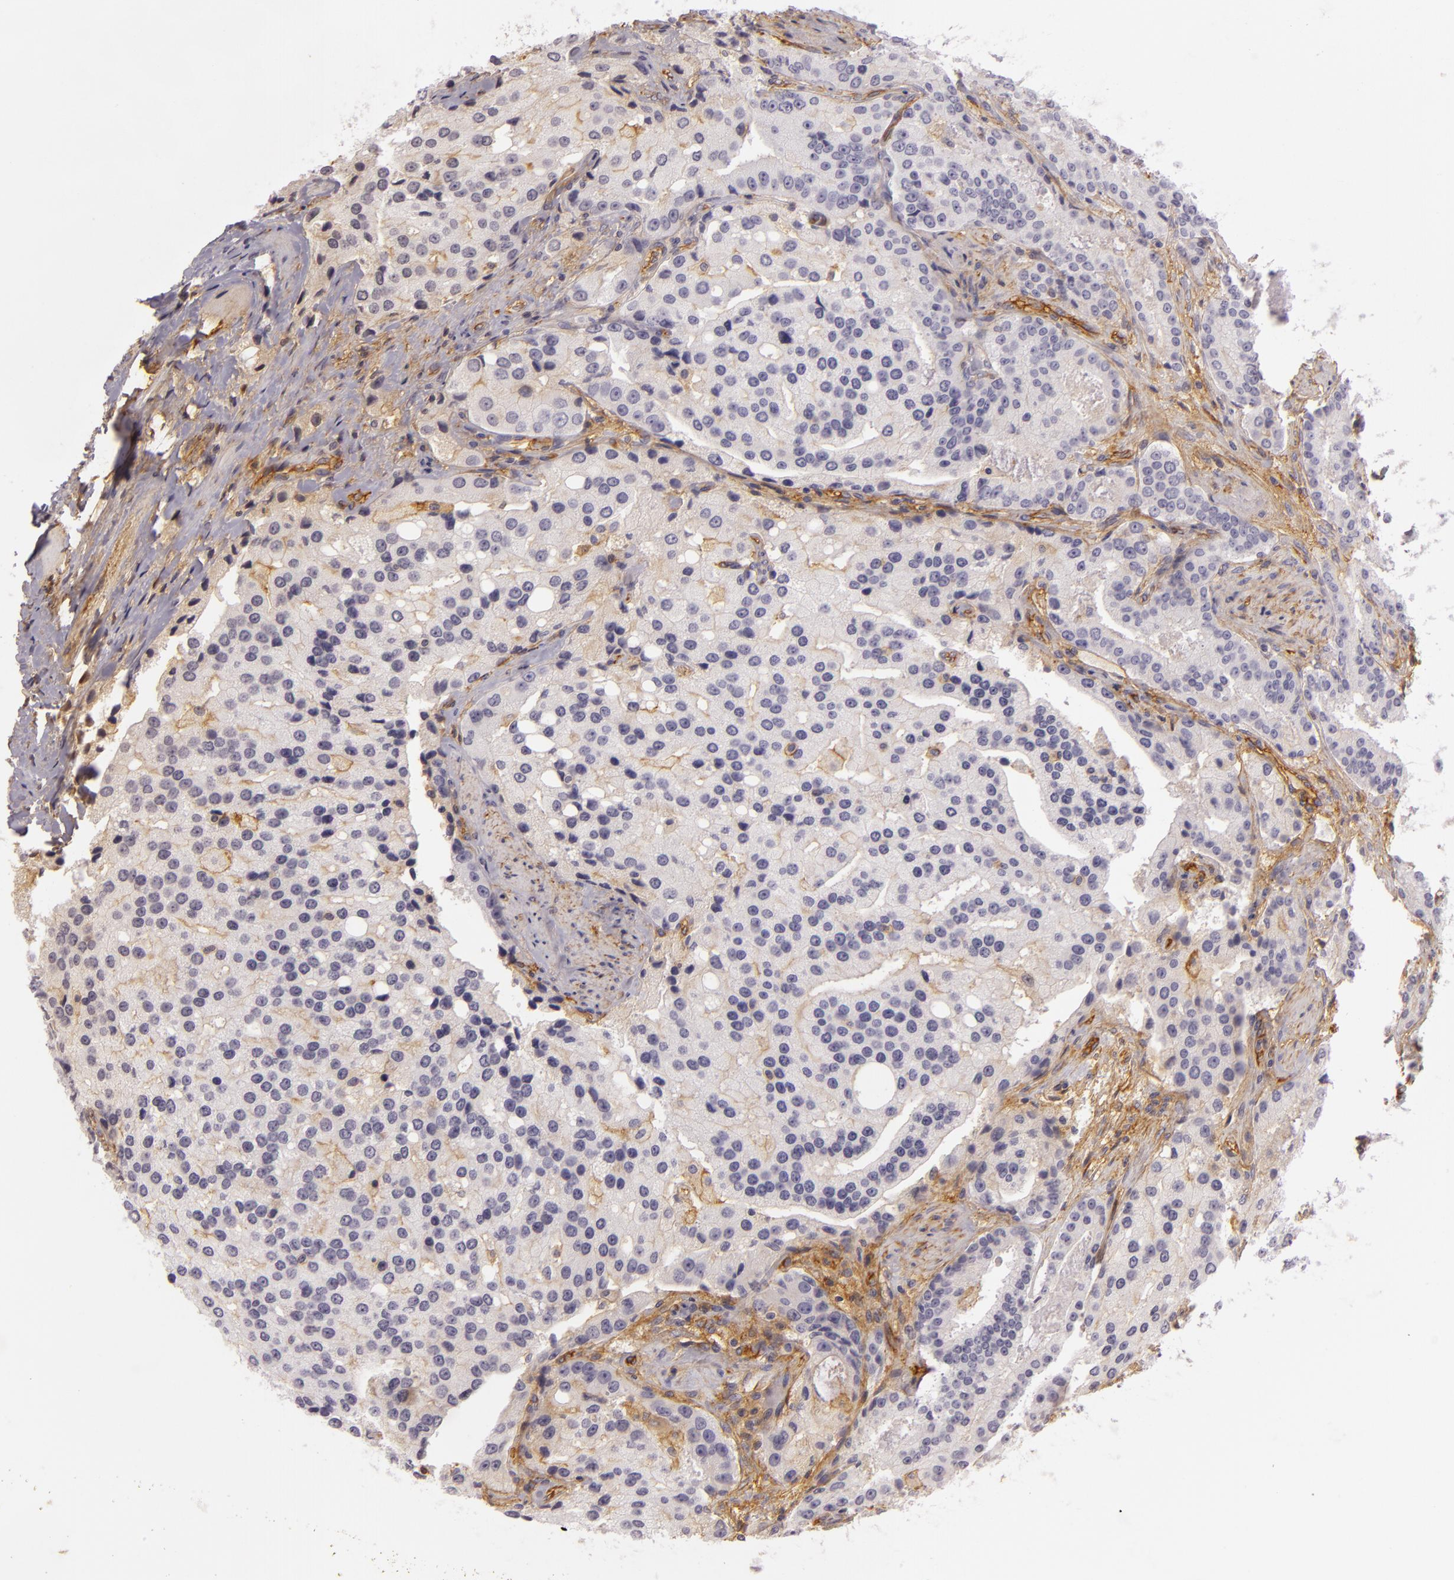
{"staining": {"intensity": "negative", "quantity": "none", "location": "none"}, "tissue": "prostate cancer", "cell_type": "Tumor cells", "image_type": "cancer", "snomed": [{"axis": "morphology", "description": "Adenocarcinoma, Medium grade"}, {"axis": "topography", "description": "Prostate"}], "caption": "Immunohistochemistry (IHC) of prostate cancer (medium-grade adenocarcinoma) shows no staining in tumor cells. (DAB (3,3'-diaminobenzidine) IHC visualized using brightfield microscopy, high magnification).", "gene": "CD59", "patient": {"sex": "male", "age": 72}}